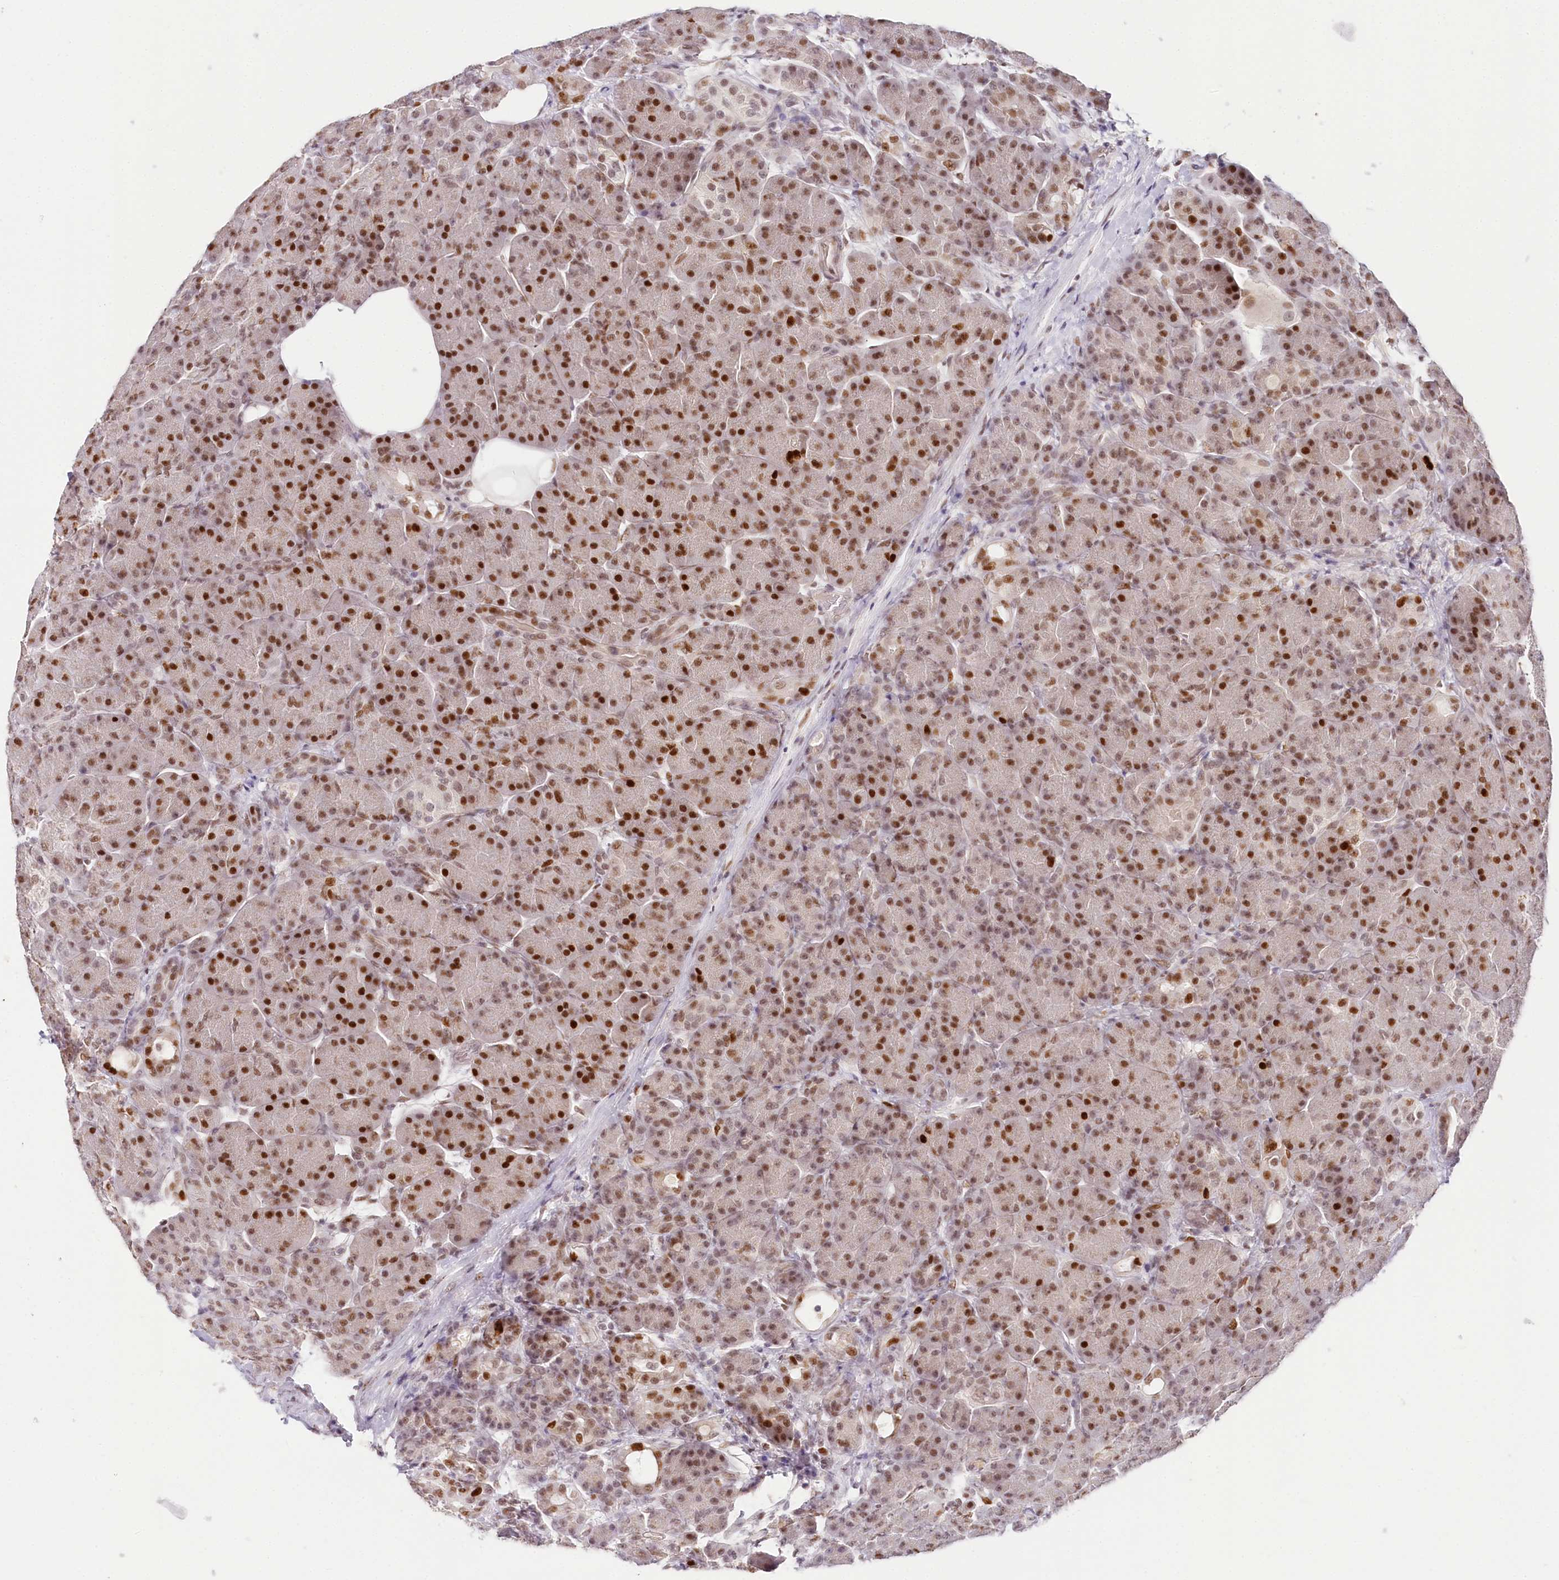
{"staining": {"intensity": "strong", "quantity": ">75%", "location": "nuclear"}, "tissue": "pancreas", "cell_type": "Exocrine glandular cells", "image_type": "normal", "snomed": [{"axis": "morphology", "description": "Normal tissue, NOS"}, {"axis": "topography", "description": "Pancreas"}], "caption": "Protein expression by immunohistochemistry exhibits strong nuclear staining in about >75% of exocrine glandular cells in normal pancreas. The staining is performed using DAB (3,3'-diaminobenzidine) brown chromogen to label protein expression. The nuclei are counter-stained blue using hematoxylin.", "gene": "TP53", "patient": {"sex": "male", "age": 63}}